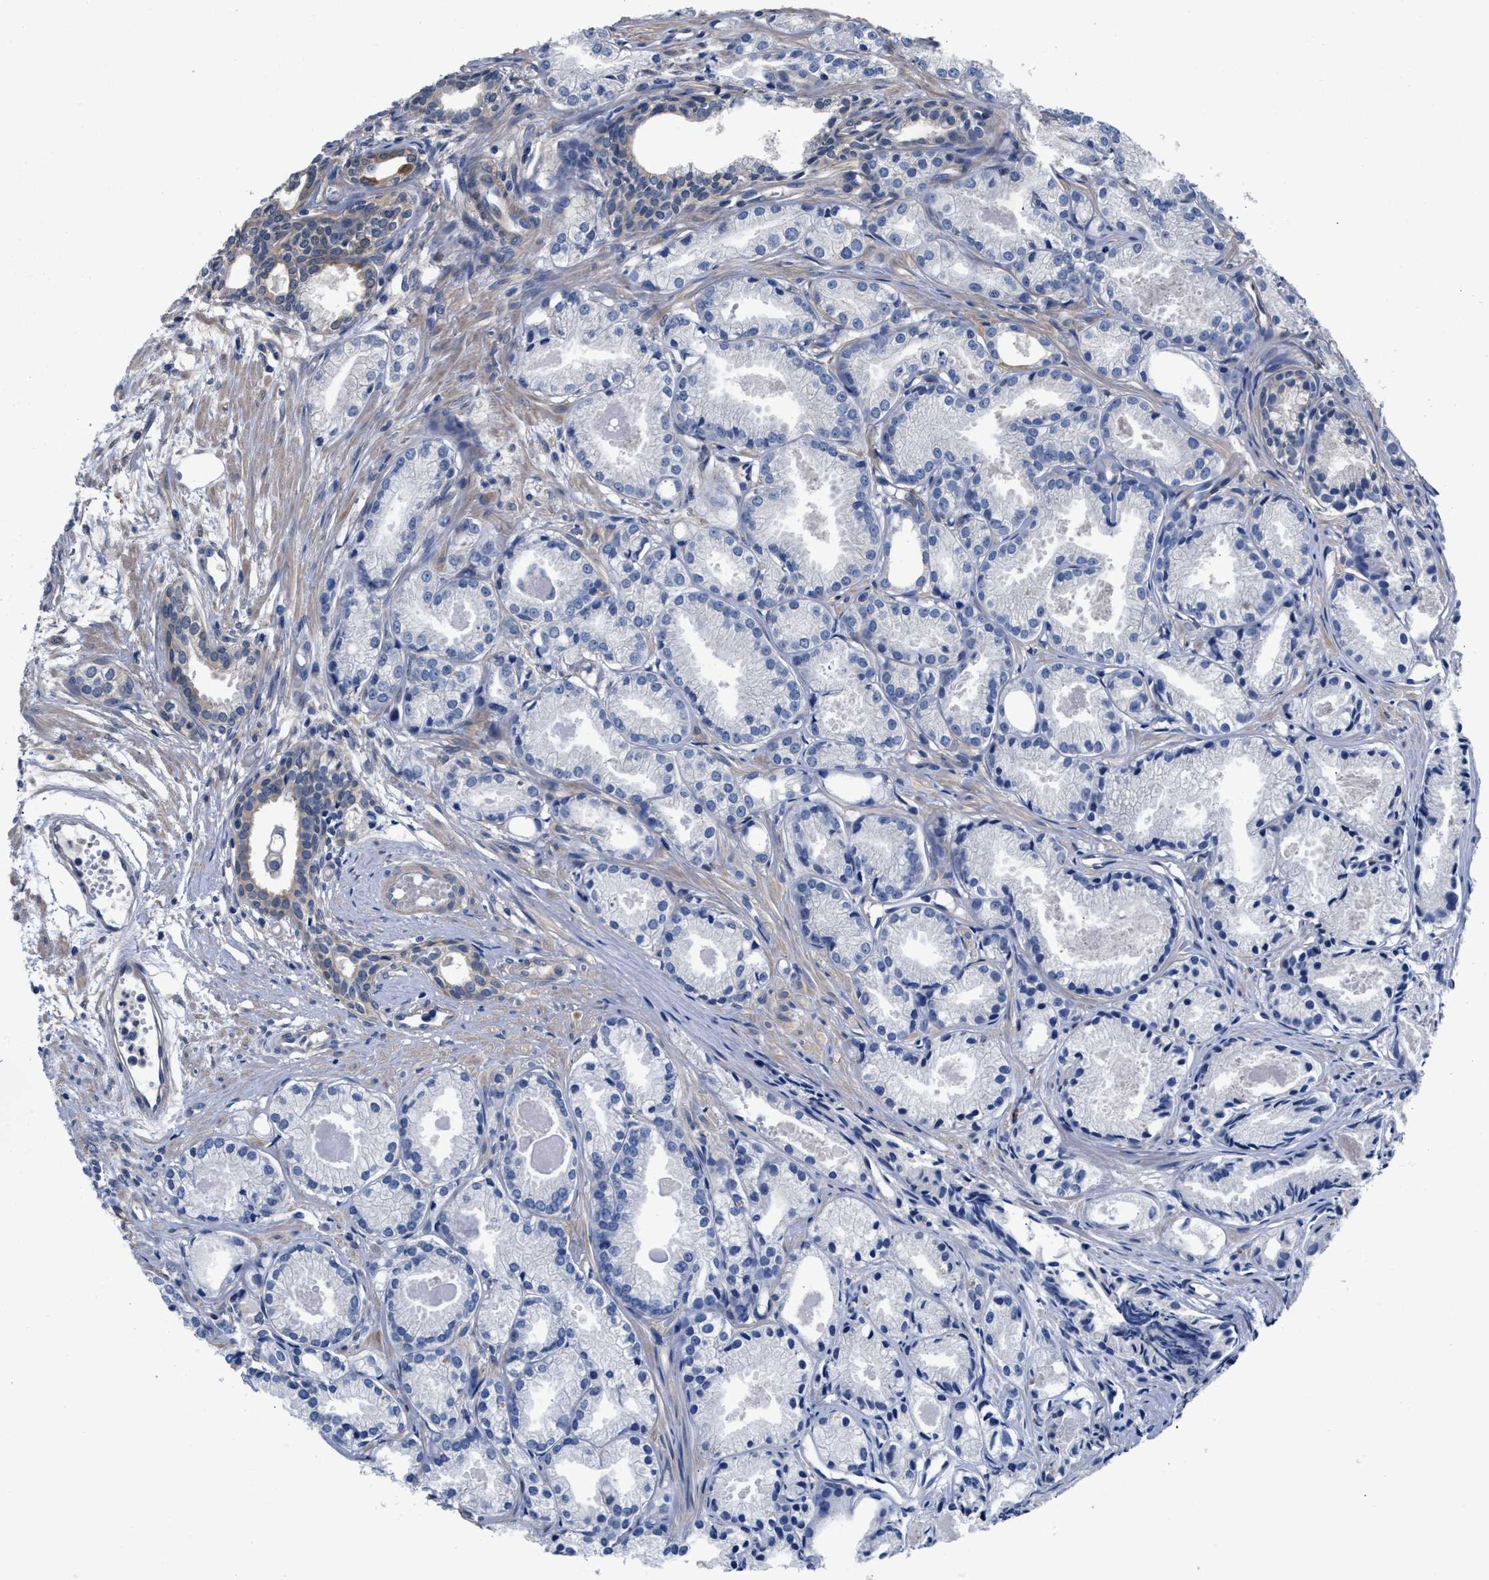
{"staining": {"intensity": "negative", "quantity": "none", "location": "none"}, "tissue": "prostate cancer", "cell_type": "Tumor cells", "image_type": "cancer", "snomed": [{"axis": "morphology", "description": "Adenocarcinoma, Low grade"}, {"axis": "topography", "description": "Prostate"}], "caption": "A photomicrograph of human prostate low-grade adenocarcinoma is negative for staining in tumor cells.", "gene": "GSTM1", "patient": {"sex": "male", "age": 72}}